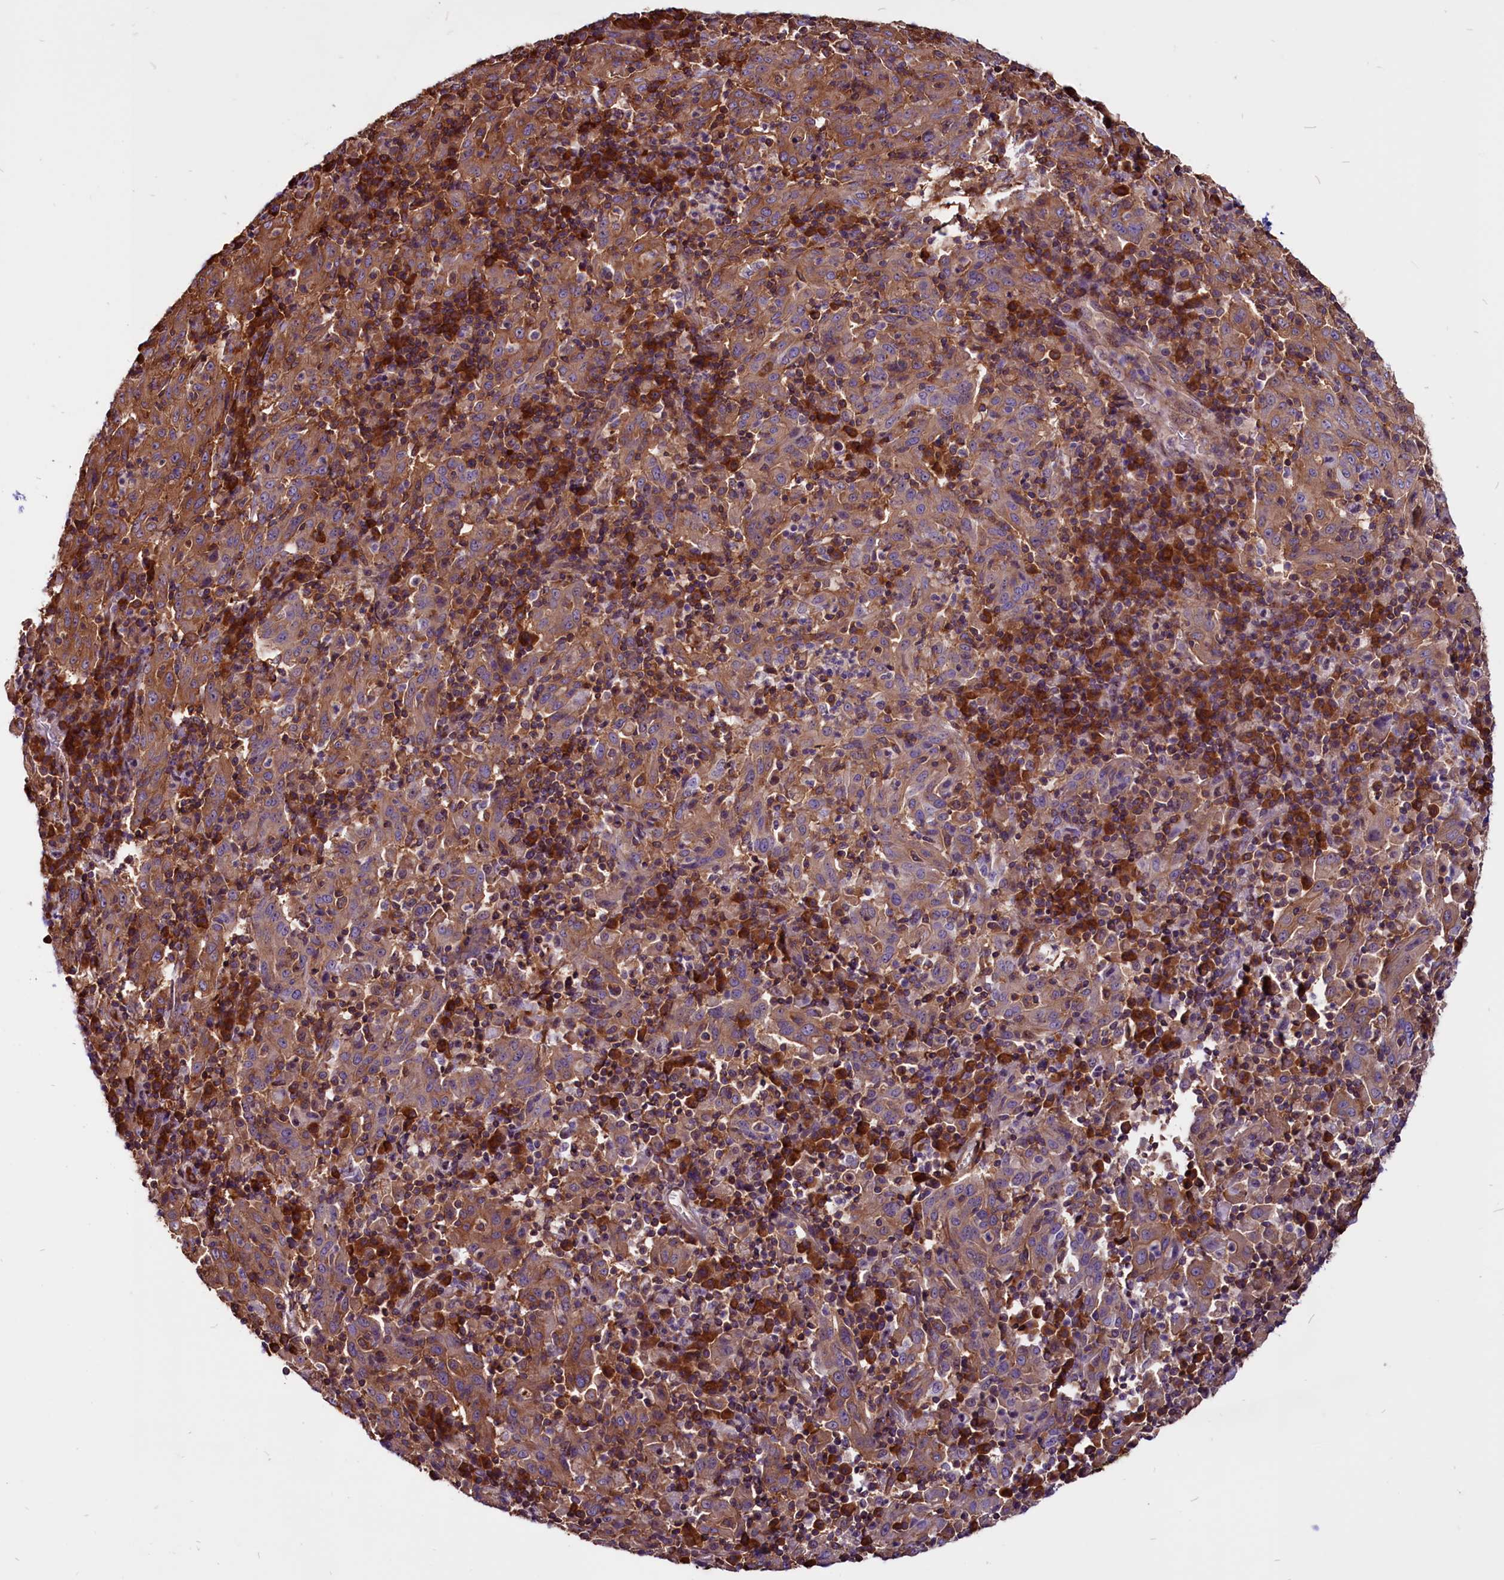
{"staining": {"intensity": "moderate", "quantity": ">75%", "location": "cytoplasmic/membranous"}, "tissue": "pancreatic cancer", "cell_type": "Tumor cells", "image_type": "cancer", "snomed": [{"axis": "morphology", "description": "Adenocarcinoma, NOS"}, {"axis": "topography", "description": "Pancreas"}], "caption": "Approximately >75% of tumor cells in human pancreatic adenocarcinoma display moderate cytoplasmic/membranous protein expression as visualized by brown immunohistochemical staining.", "gene": "EIF3G", "patient": {"sex": "male", "age": 63}}